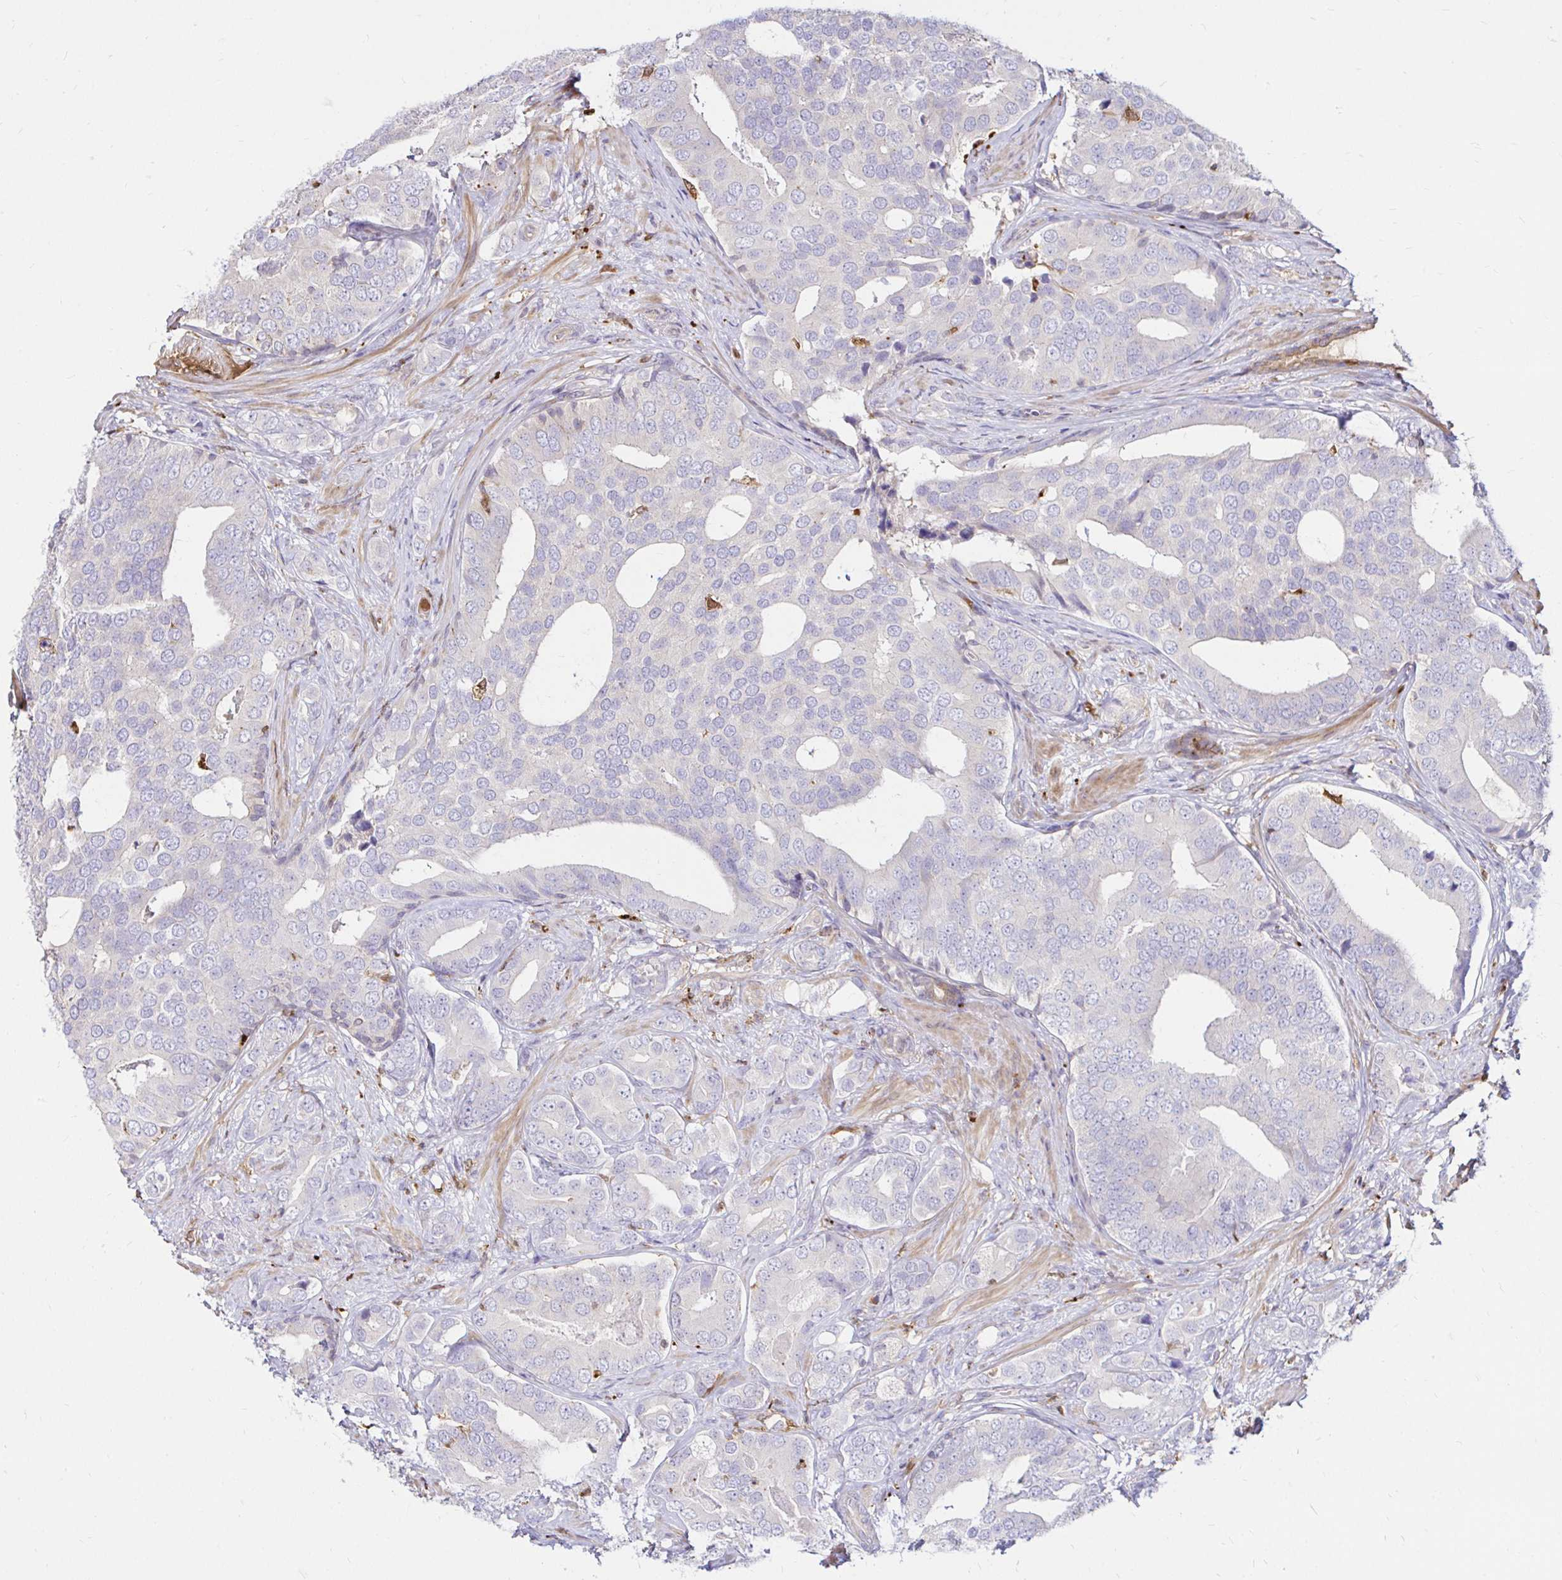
{"staining": {"intensity": "negative", "quantity": "none", "location": "none"}, "tissue": "prostate cancer", "cell_type": "Tumor cells", "image_type": "cancer", "snomed": [{"axis": "morphology", "description": "Adenocarcinoma, High grade"}, {"axis": "topography", "description": "Prostate"}], "caption": "This is an IHC image of prostate cancer. There is no staining in tumor cells.", "gene": "PYCARD", "patient": {"sex": "male", "age": 62}}